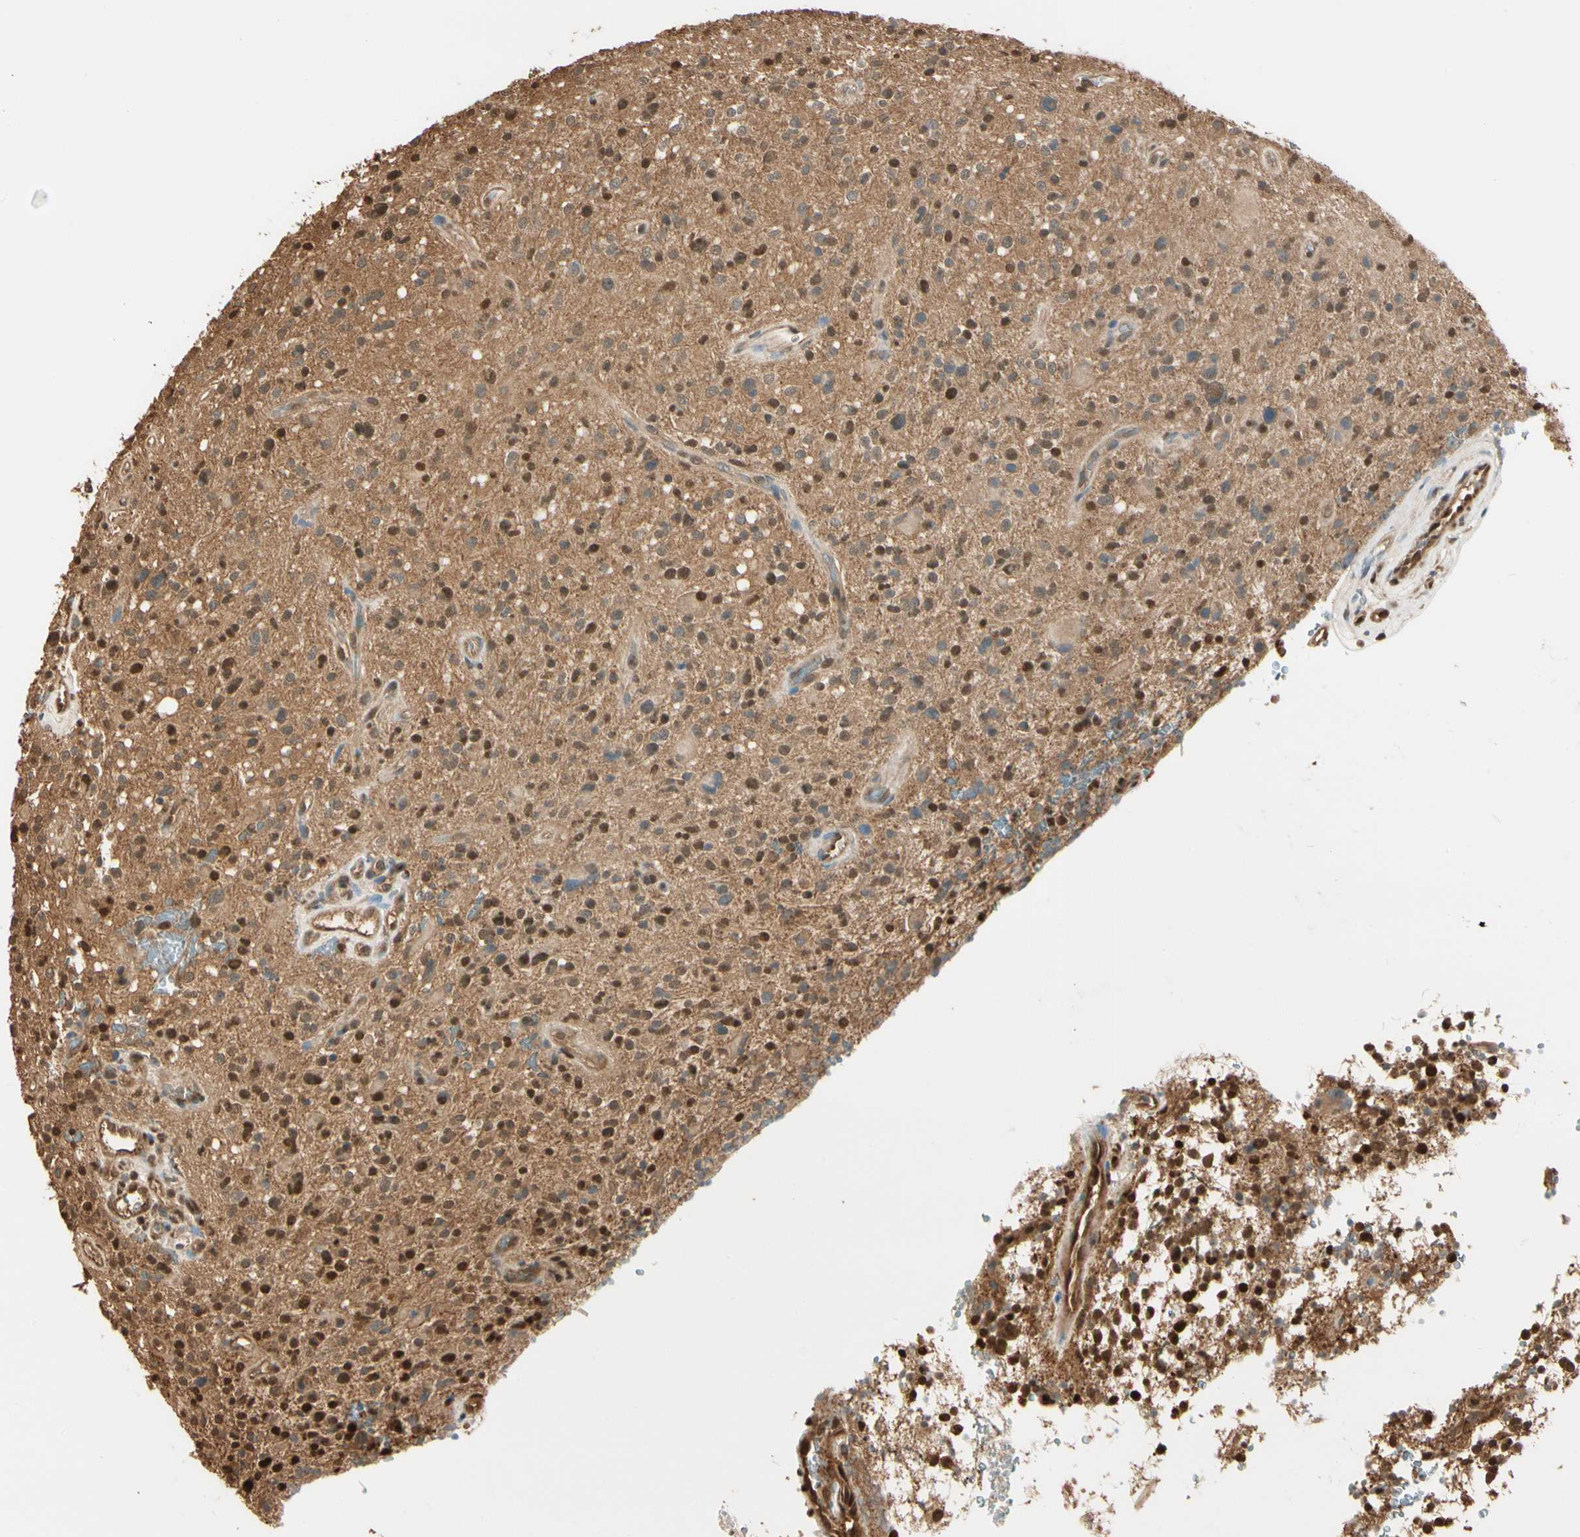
{"staining": {"intensity": "strong", "quantity": ">75%", "location": "cytoplasmic/membranous,nuclear"}, "tissue": "glioma", "cell_type": "Tumor cells", "image_type": "cancer", "snomed": [{"axis": "morphology", "description": "Glioma, malignant, High grade"}, {"axis": "topography", "description": "Brain"}], "caption": "Brown immunohistochemical staining in human high-grade glioma (malignant) exhibits strong cytoplasmic/membranous and nuclear positivity in approximately >75% of tumor cells.", "gene": "PNCK", "patient": {"sex": "male", "age": 48}}